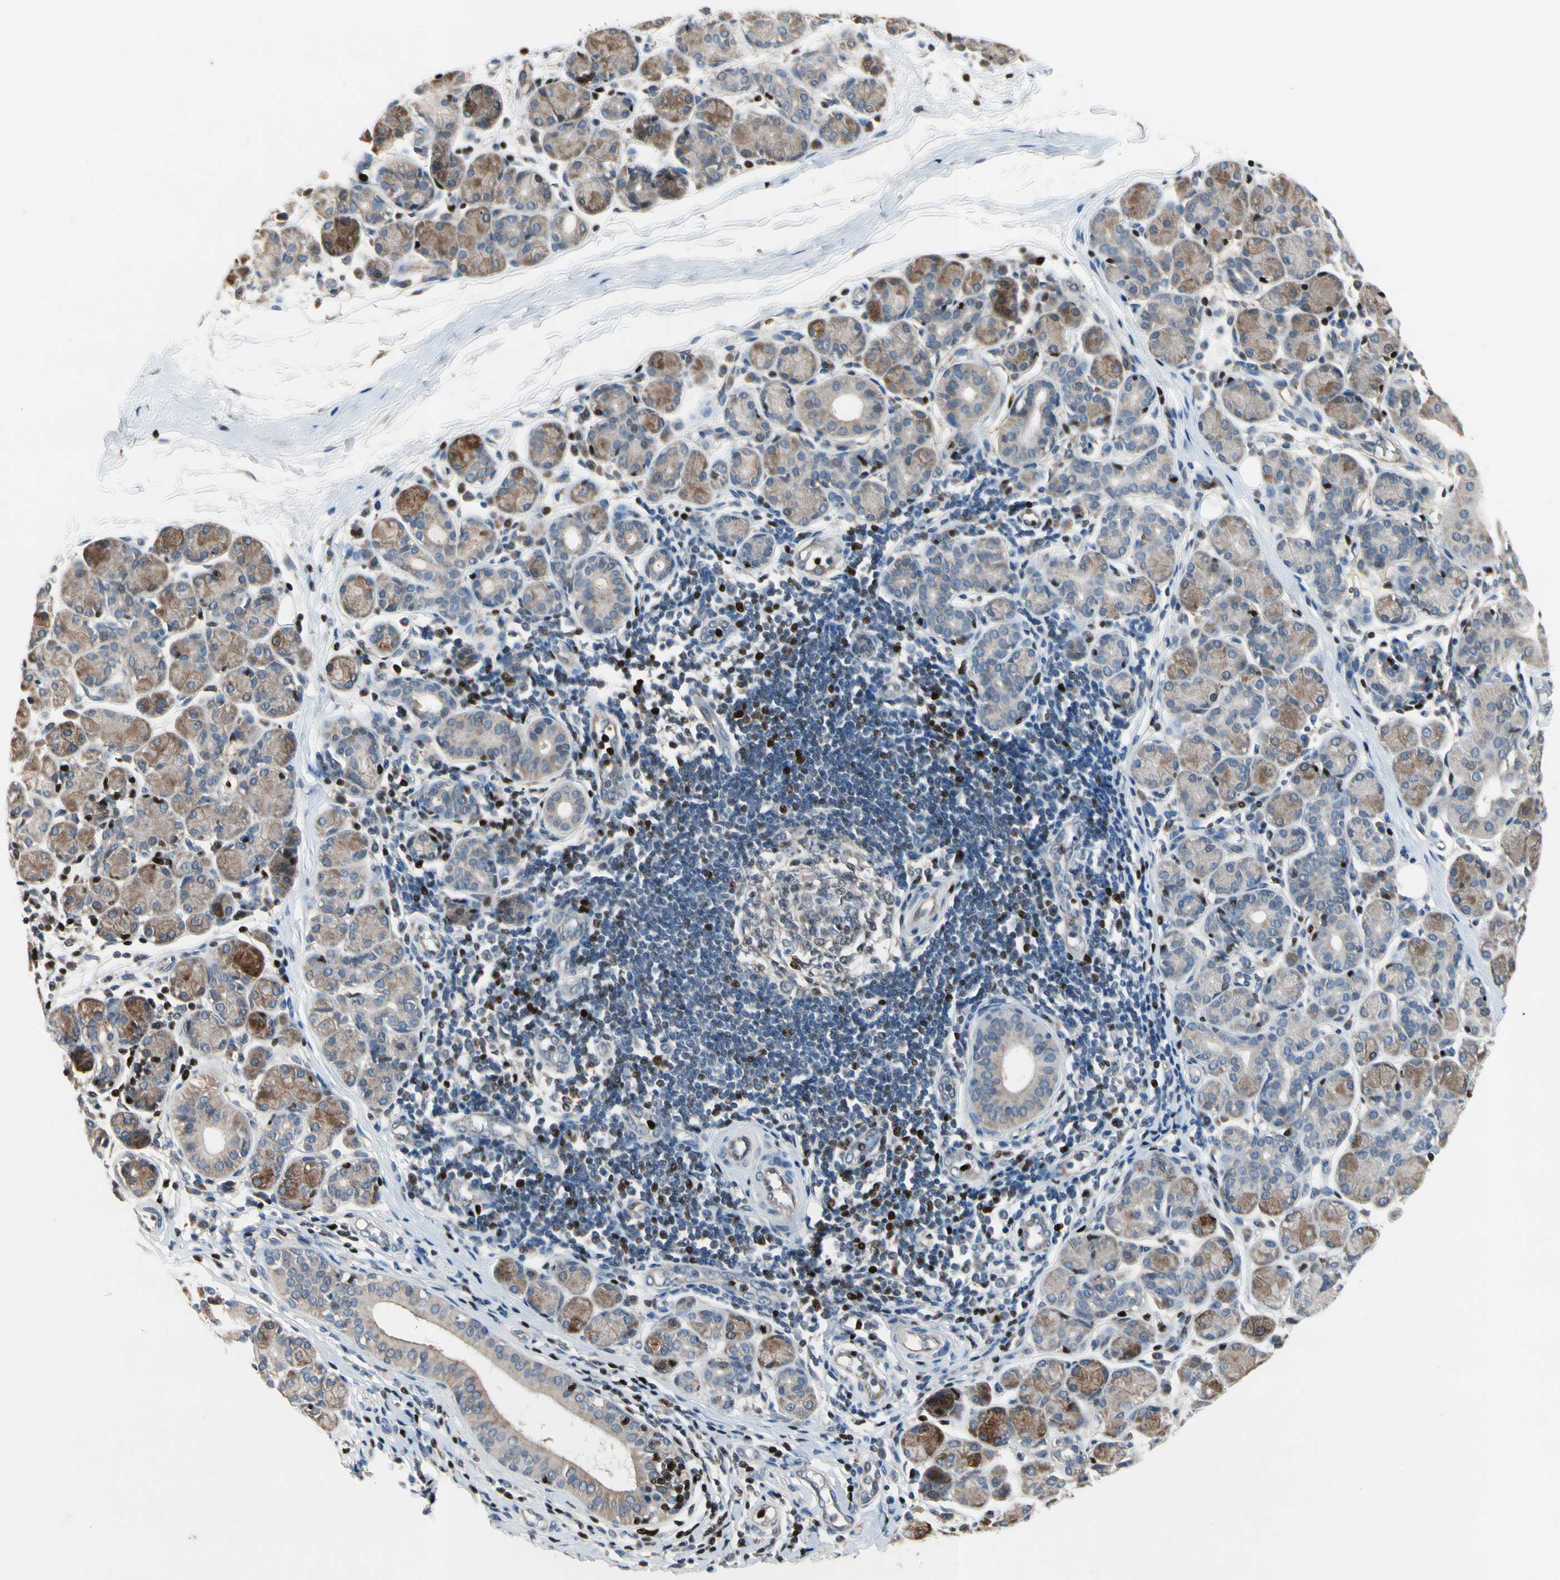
{"staining": {"intensity": "moderate", "quantity": "<25%", "location": "cytoplasmic/membranous"}, "tissue": "salivary gland", "cell_type": "Glandular cells", "image_type": "normal", "snomed": [{"axis": "morphology", "description": "Normal tissue, NOS"}, {"axis": "morphology", "description": "Inflammation, NOS"}, {"axis": "topography", "description": "Lymph node"}, {"axis": "topography", "description": "Salivary gland"}], "caption": "Salivary gland stained for a protein demonstrates moderate cytoplasmic/membranous positivity in glandular cells. The staining was performed using DAB (3,3'-diaminobenzidine), with brown indicating positive protein expression. Nuclei are stained blue with hematoxylin.", "gene": "TBX21", "patient": {"sex": "male", "age": 3}}